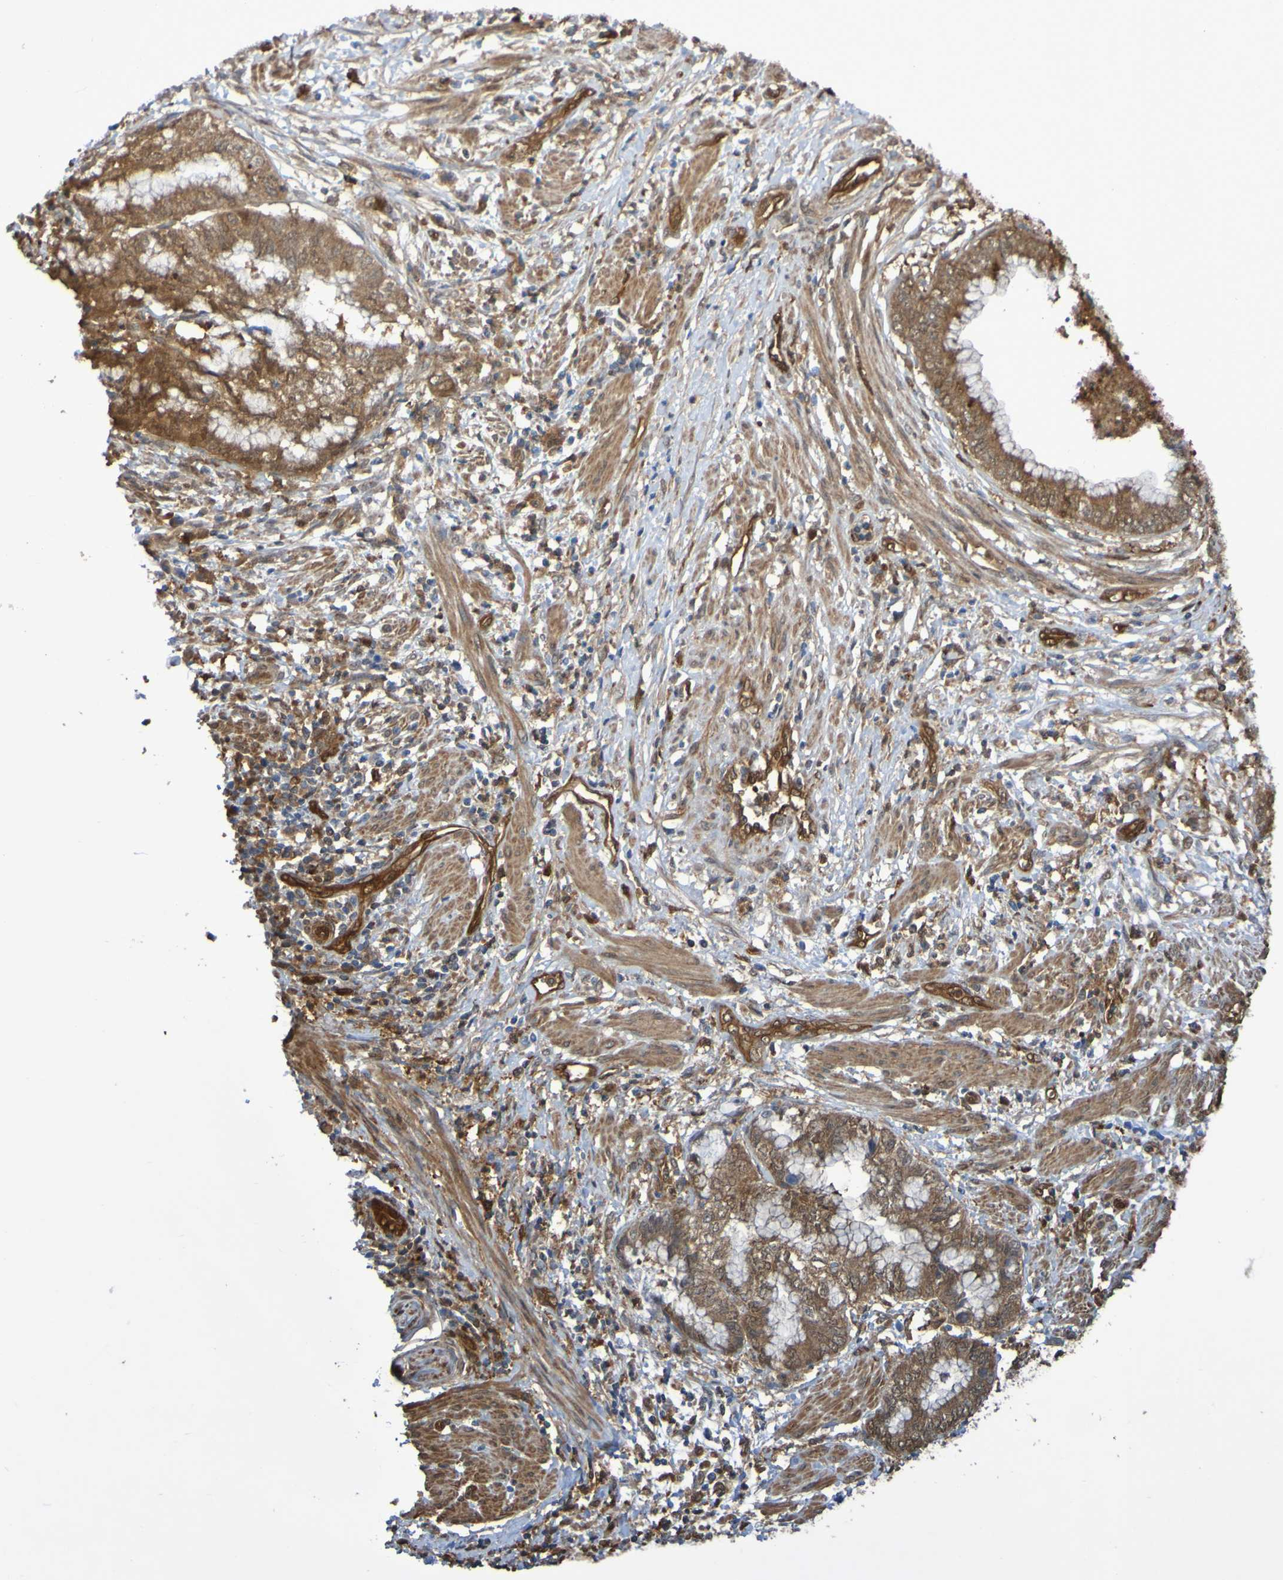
{"staining": {"intensity": "moderate", "quantity": ">75%", "location": "cytoplasmic/membranous"}, "tissue": "endometrial cancer", "cell_type": "Tumor cells", "image_type": "cancer", "snomed": [{"axis": "morphology", "description": "Necrosis, NOS"}, {"axis": "morphology", "description": "Adenocarcinoma, NOS"}, {"axis": "topography", "description": "Endometrium"}], "caption": "This image shows IHC staining of endometrial cancer, with medium moderate cytoplasmic/membranous staining in approximately >75% of tumor cells.", "gene": "SERPINB6", "patient": {"sex": "female", "age": 79}}